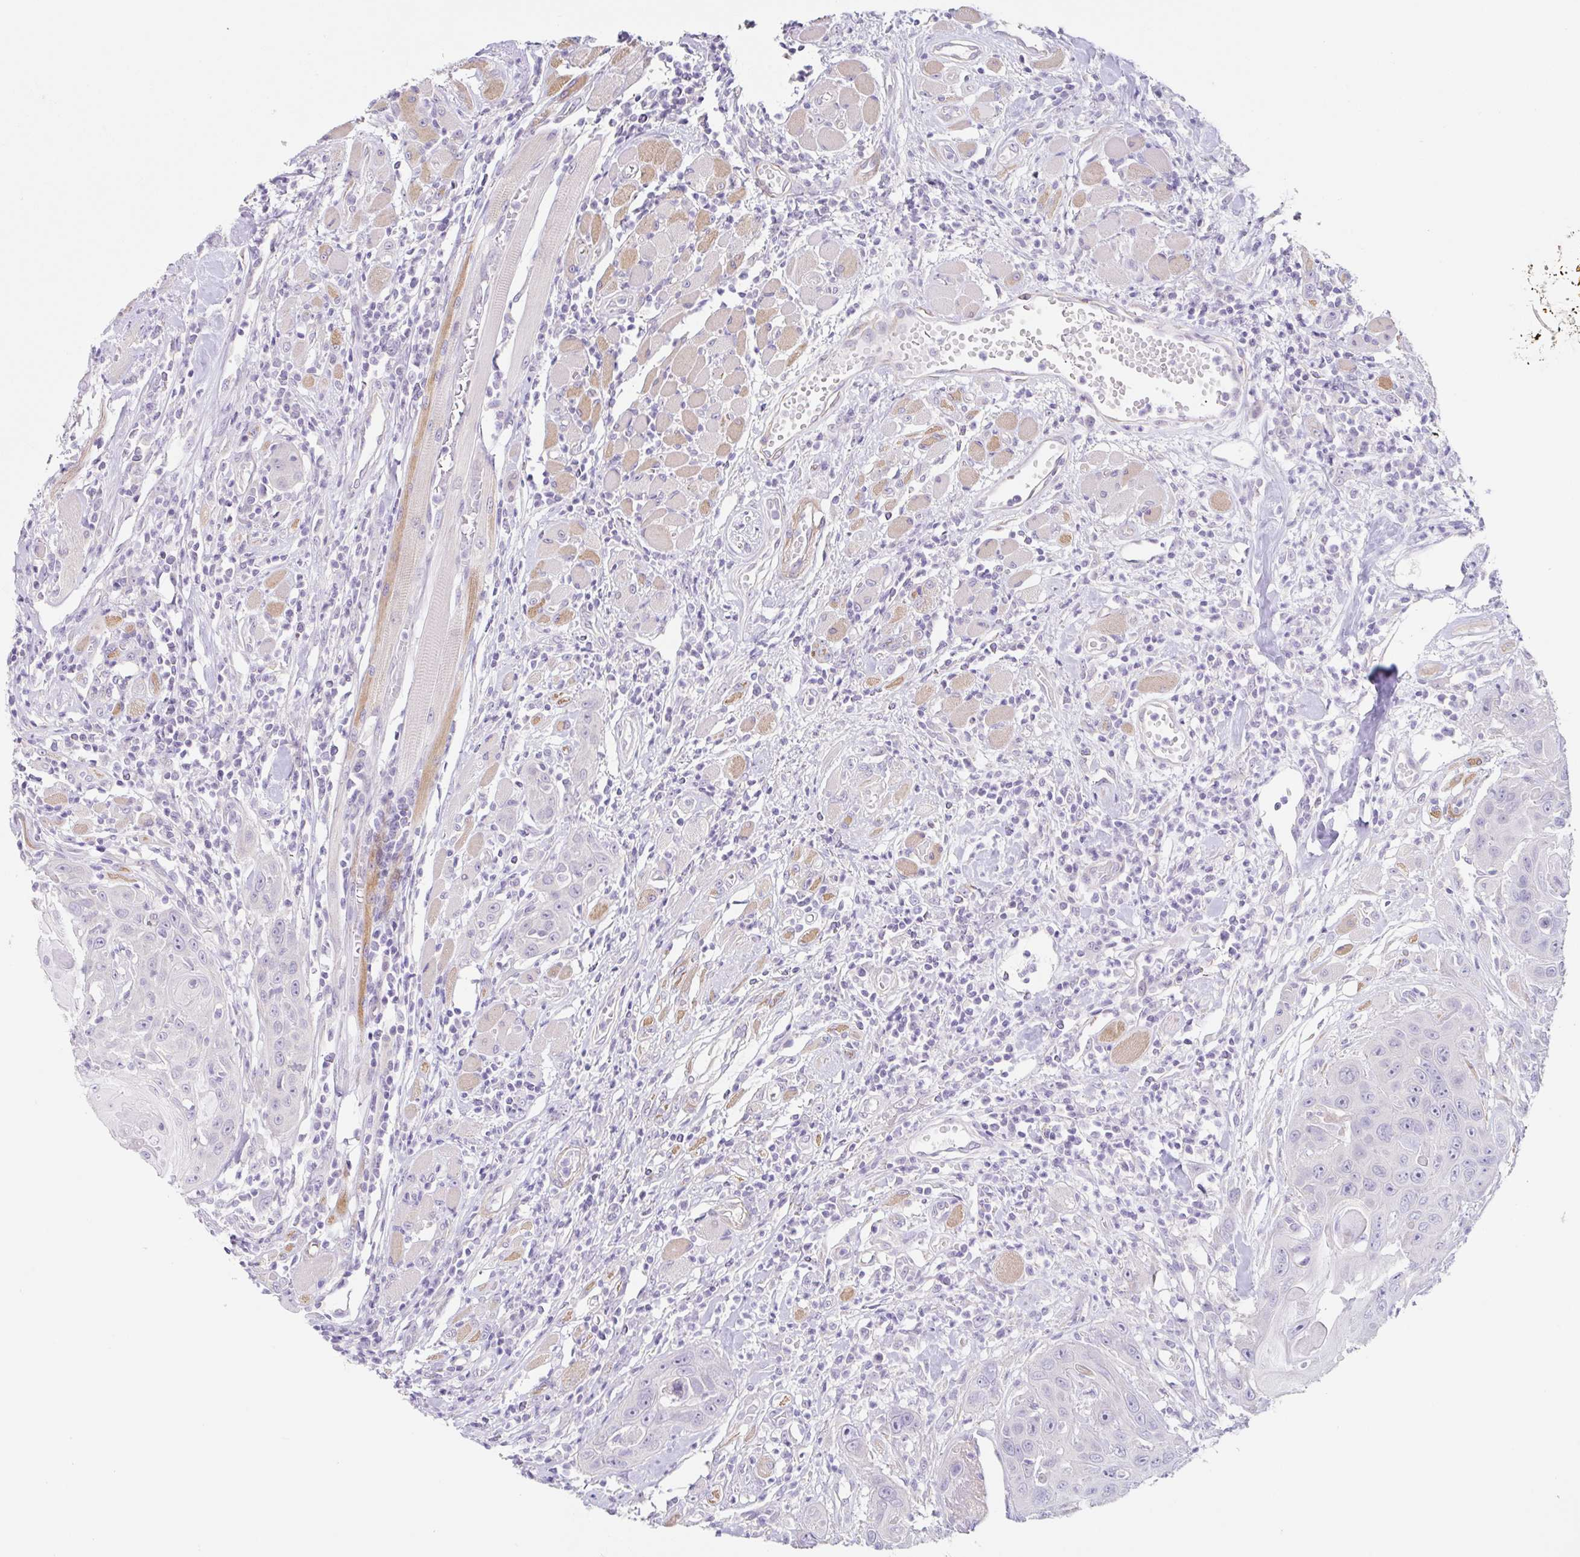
{"staining": {"intensity": "negative", "quantity": "none", "location": "none"}, "tissue": "head and neck cancer", "cell_type": "Tumor cells", "image_type": "cancer", "snomed": [{"axis": "morphology", "description": "Squamous cell carcinoma, NOS"}, {"axis": "topography", "description": "Head-Neck"}], "caption": "A micrograph of human squamous cell carcinoma (head and neck) is negative for staining in tumor cells.", "gene": "DCAF17", "patient": {"sex": "female", "age": 59}}